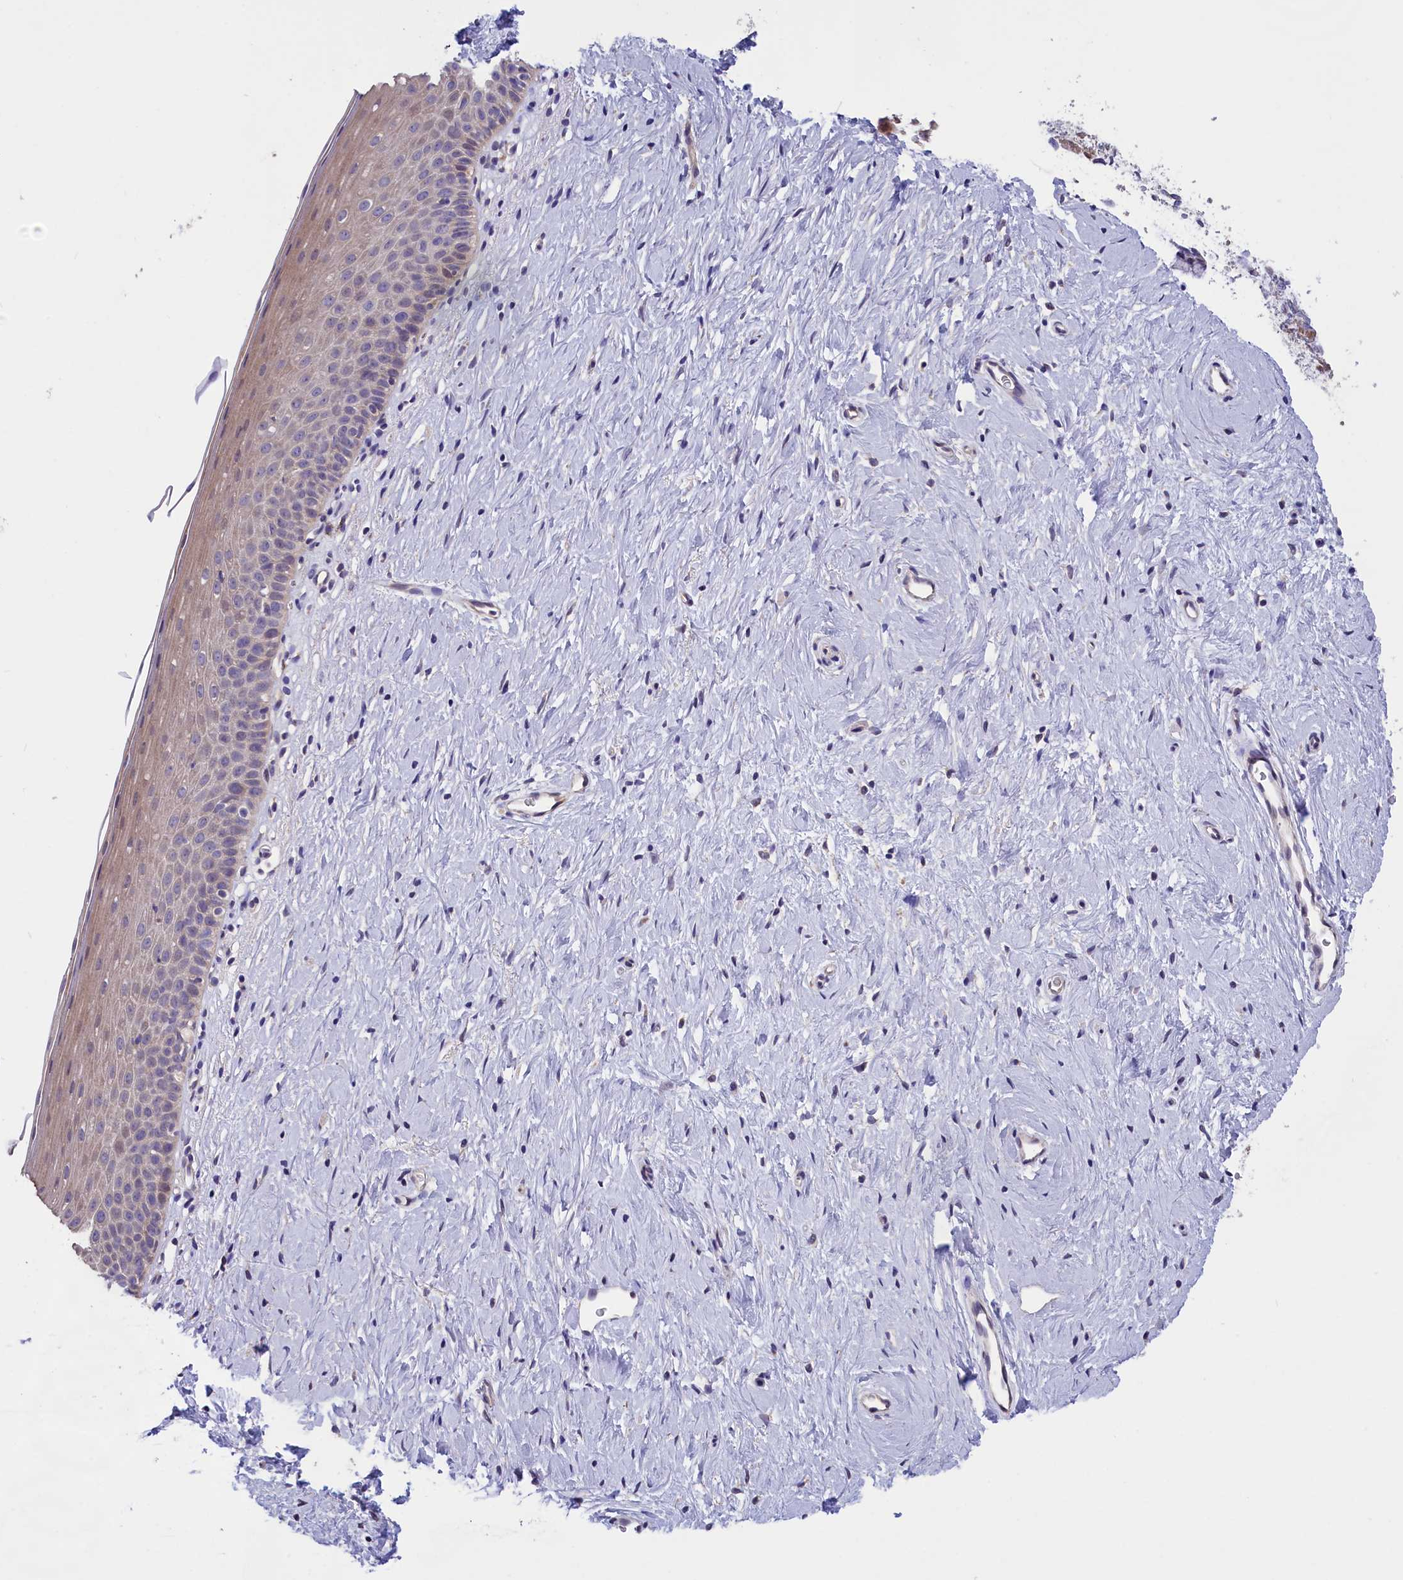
{"staining": {"intensity": "moderate", "quantity": "<25%", "location": "cytoplasmic/membranous"}, "tissue": "cervix", "cell_type": "Glandular cells", "image_type": "normal", "snomed": [{"axis": "morphology", "description": "Normal tissue, NOS"}, {"axis": "topography", "description": "Cervix"}], "caption": "This image demonstrates IHC staining of unremarkable human cervix, with low moderate cytoplasmic/membranous positivity in approximately <25% of glandular cells.", "gene": "CYP2U1", "patient": {"sex": "female", "age": 57}}